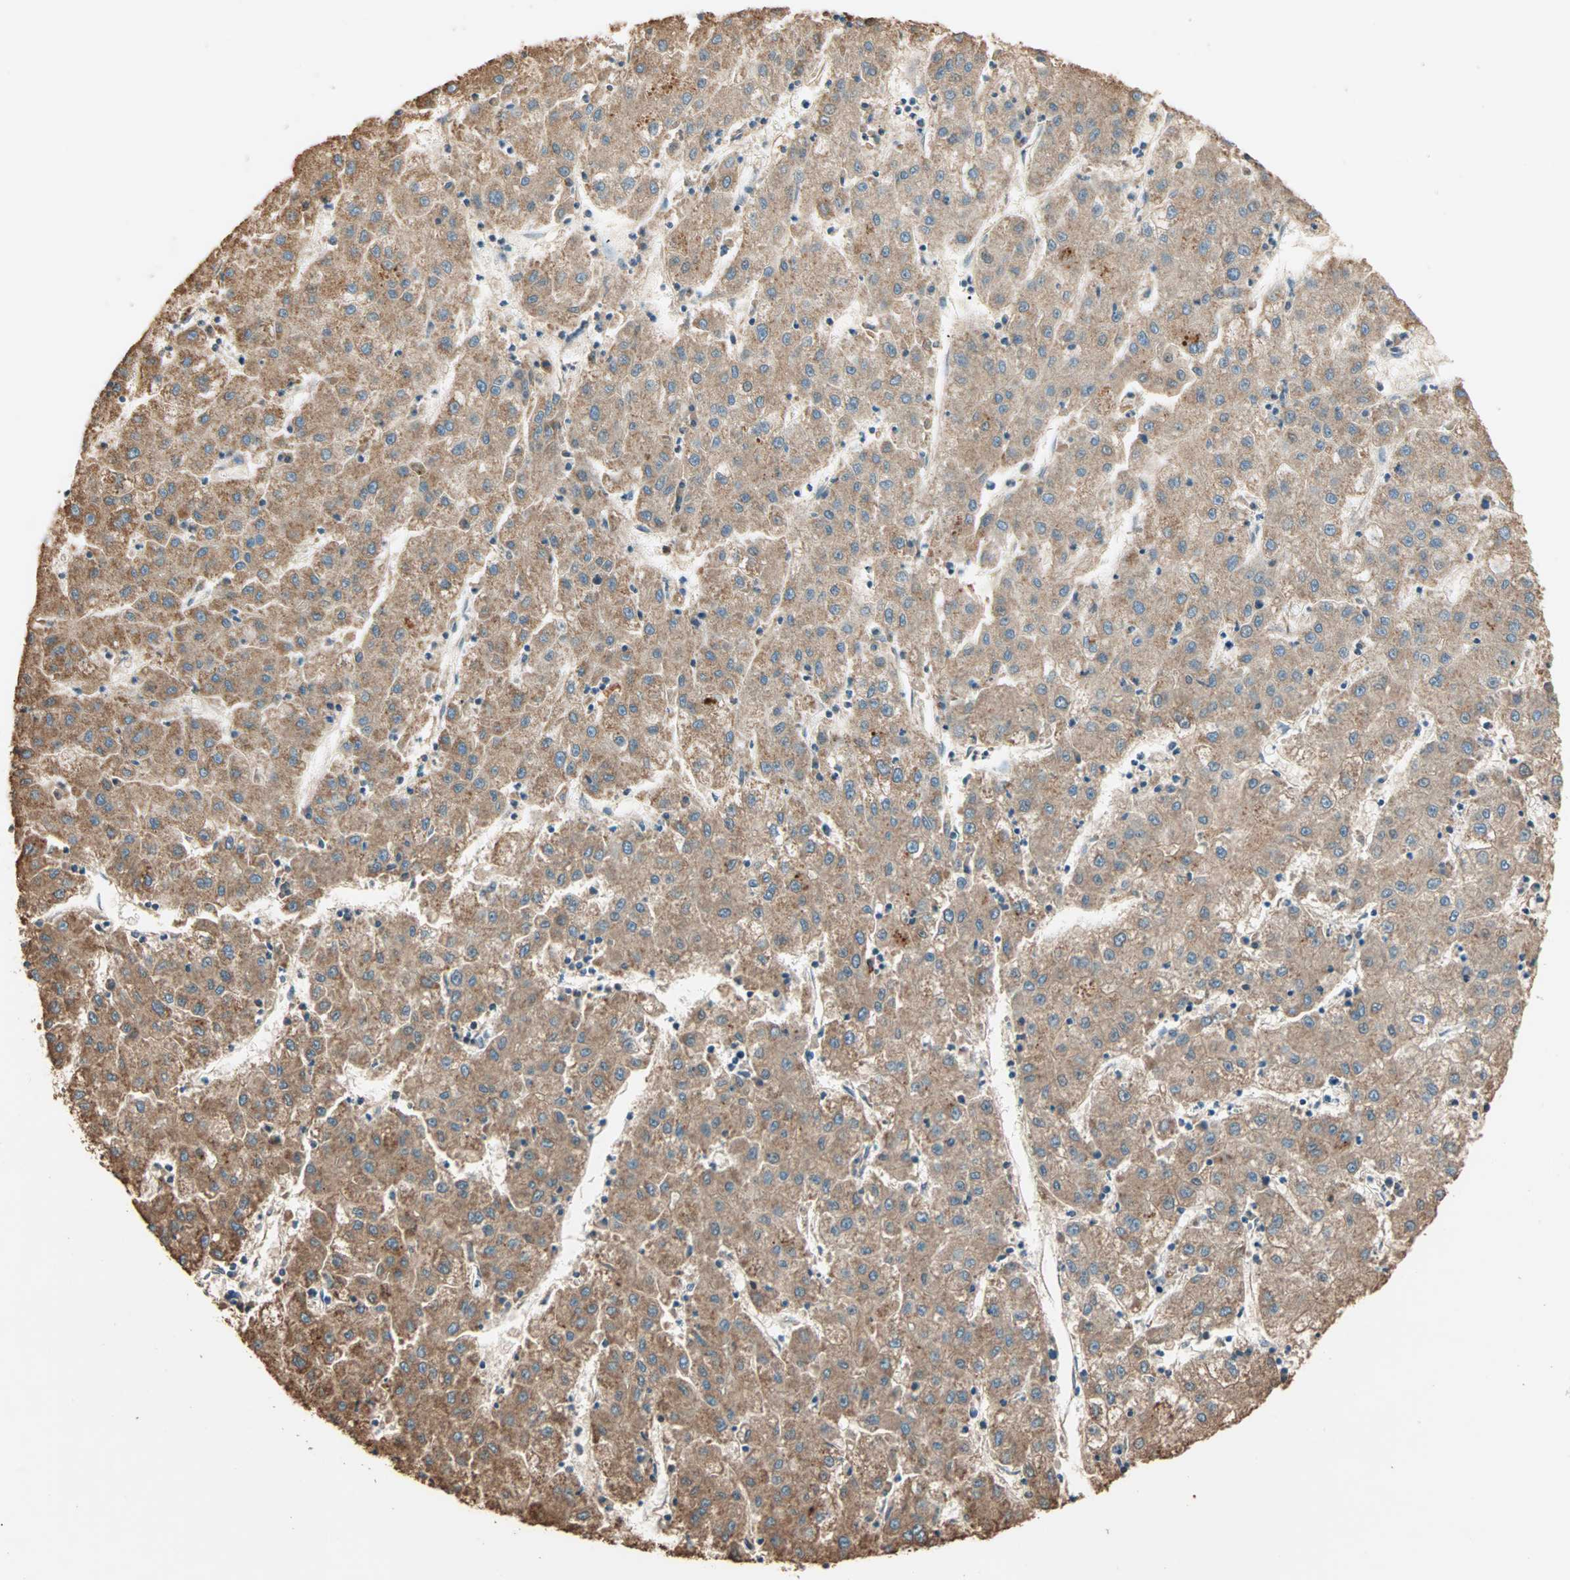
{"staining": {"intensity": "moderate", "quantity": ">75%", "location": "cytoplasmic/membranous"}, "tissue": "liver cancer", "cell_type": "Tumor cells", "image_type": "cancer", "snomed": [{"axis": "morphology", "description": "Carcinoma, Hepatocellular, NOS"}, {"axis": "topography", "description": "Liver"}], "caption": "This image demonstrates liver hepatocellular carcinoma stained with immunohistochemistry to label a protein in brown. The cytoplasmic/membranous of tumor cells show moderate positivity for the protein. Nuclei are counter-stained blue.", "gene": "EIF4G2", "patient": {"sex": "male", "age": 72}}